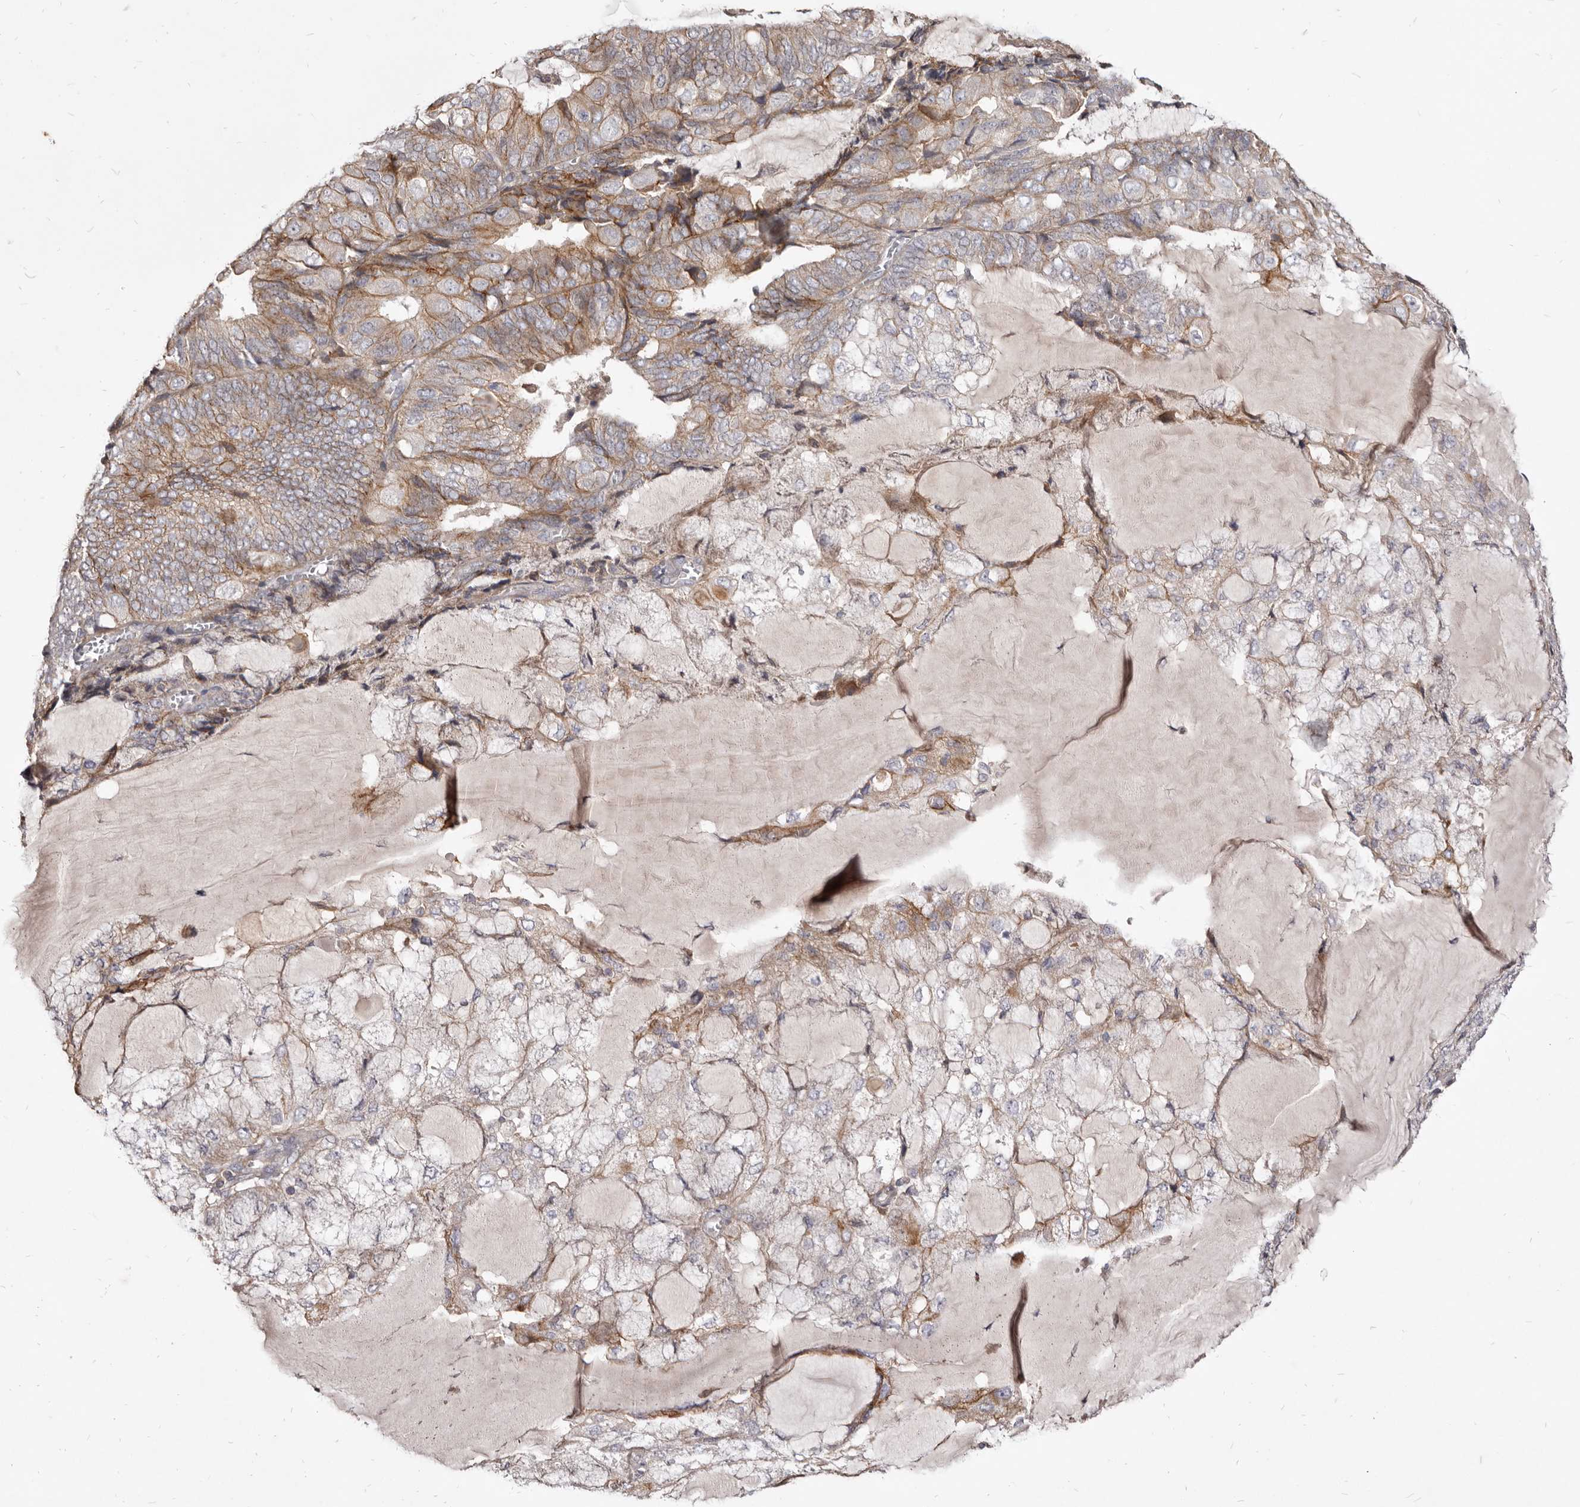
{"staining": {"intensity": "moderate", "quantity": "25%-75%", "location": "cytoplasmic/membranous"}, "tissue": "endometrial cancer", "cell_type": "Tumor cells", "image_type": "cancer", "snomed": [{"axis": "morphology", "description": "Adenocarcinoma, NOS"}, {"axis": "topography", "description": "Endometrium"}], "caption": "This photomicrograph reveals immunohistochemistry (IHC) staining of human adenocarcinoma (endometrial), with medium moderate cytoplasmic/membranous expression in about 25%-75% of tumor cells.", "gene": "FAS", "patient": {"sex": "female", "age": 81}}